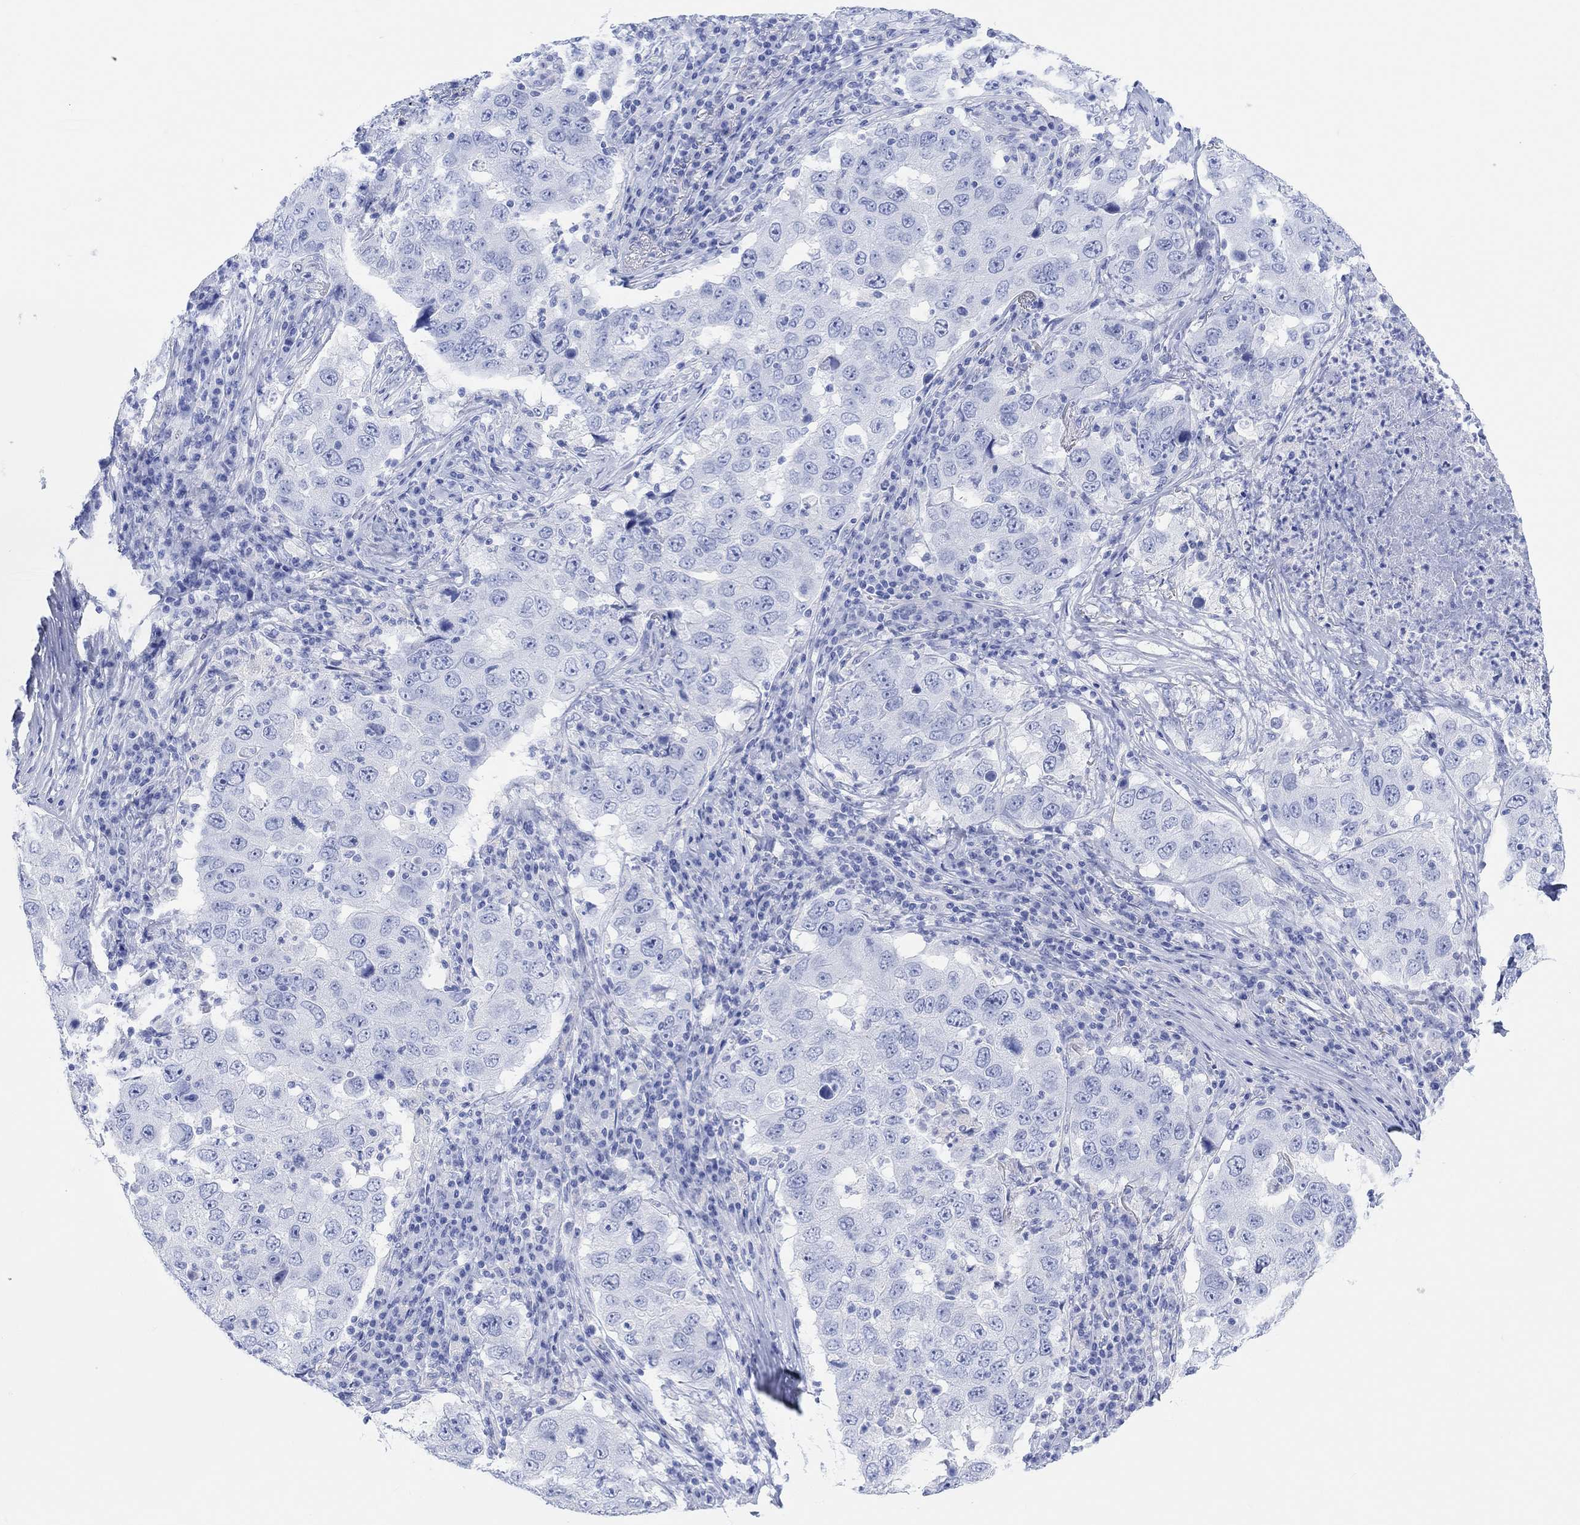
{"staining": {"intensity": "negative", "quantity": "none", "location": "none"}, "tissue": "lung cancer", "cell_type": "Tumor cells", "image_type": "cancer", "snomed": [{"axis": "morphology", "description": "Adenocarcinoma, NOS"}, {"axis": "topography", "description": "Lung"}], "caption": "This is a photomicrograph of immunohistochemistry (IHC) staining of lung cancer (adenocarcinoma), which shows no expression in tumor cells.", "gene": "ANKRD33", "patient": {"sex": "male", "age": 73}}